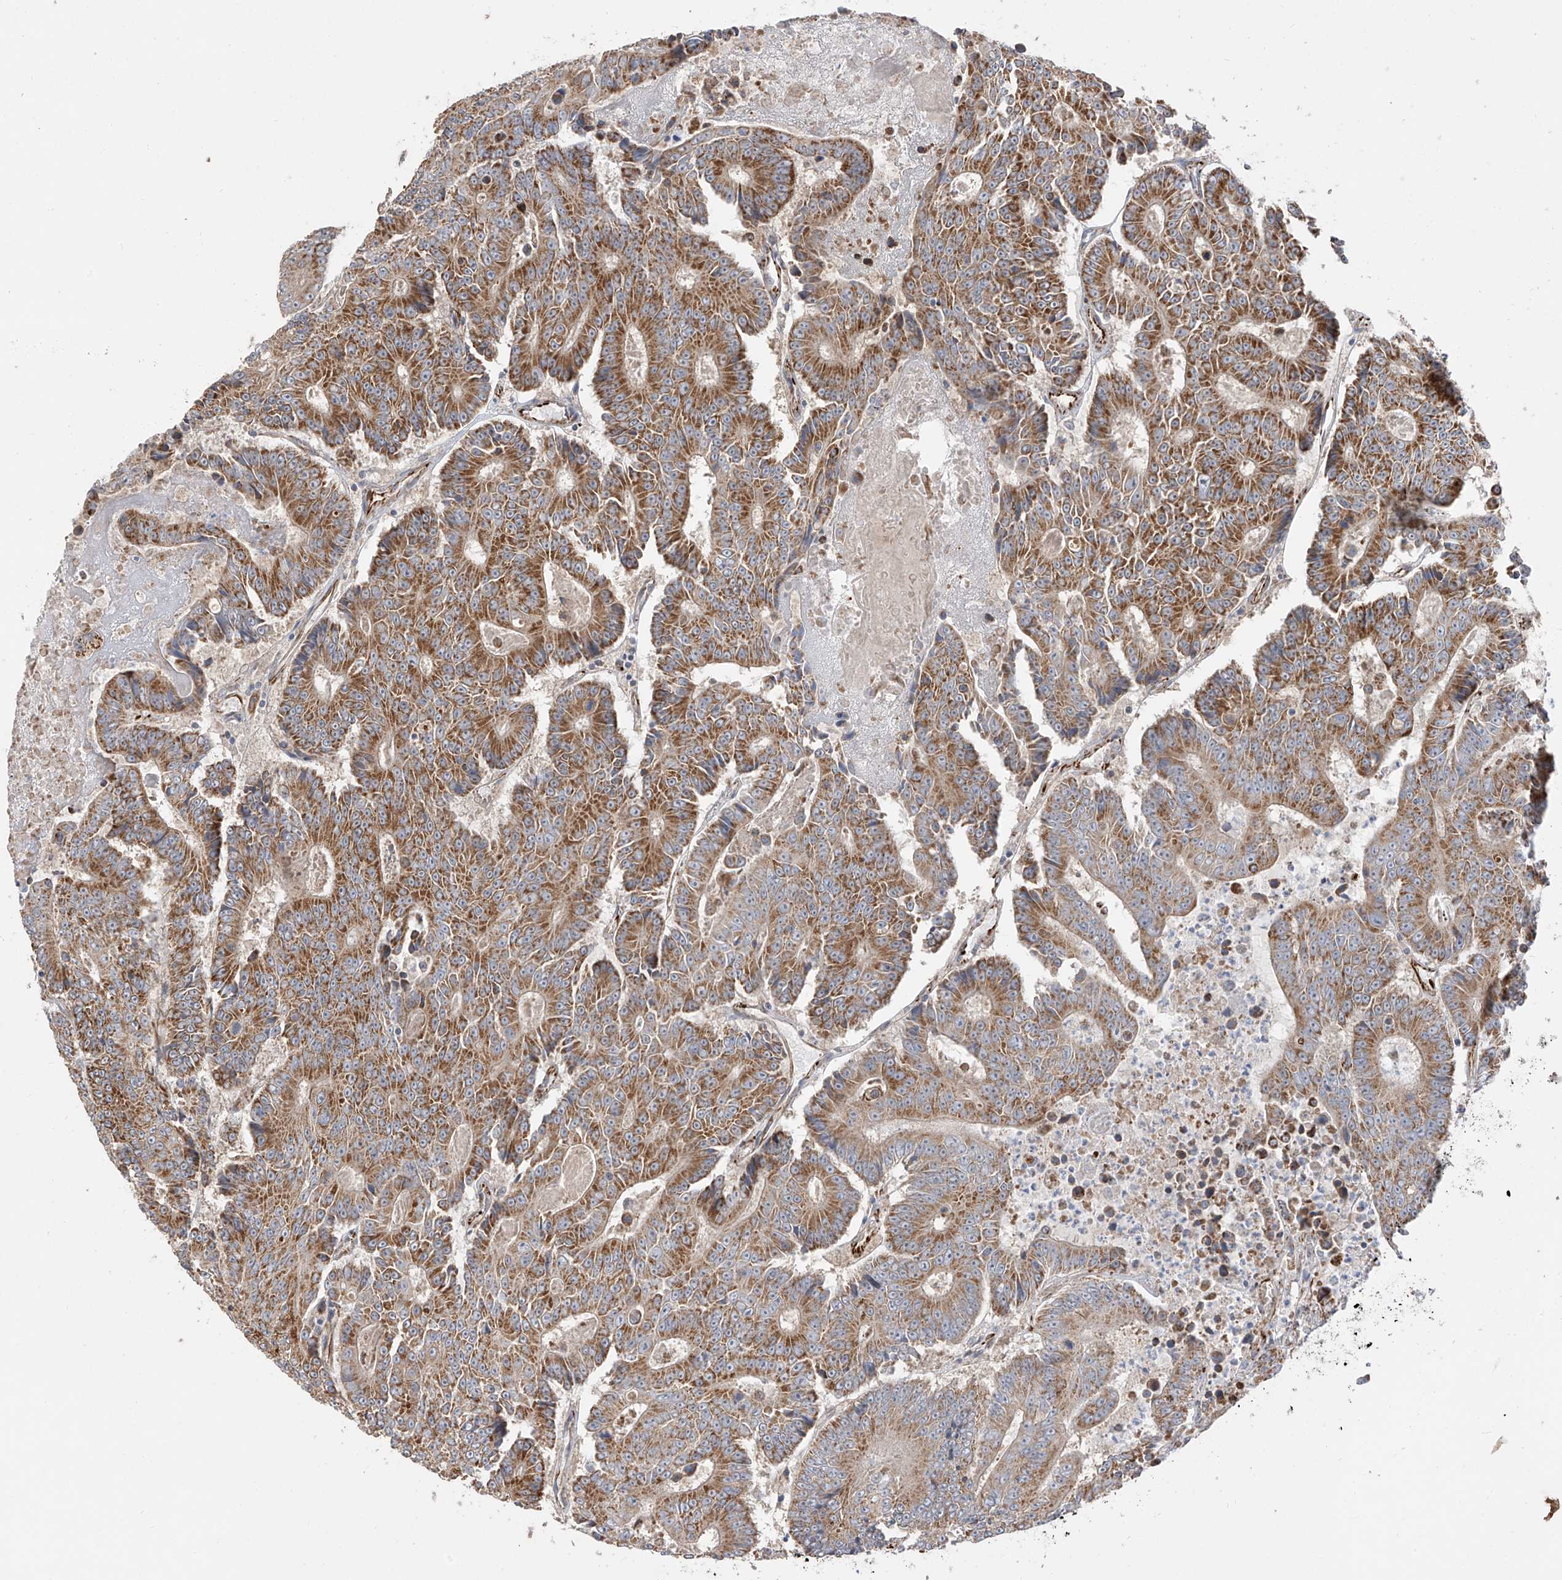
{"staining": {"intensity": "moderate", "quantity": ">75%", "location": "cytoplasmic/membranous"}, "tissue": "colorectal cancer", "cell_type": "Tumor cells", "image_type": "cancer", "snomed": [{"axis": "morphology", "description": "Adenocarcinoma, NOS"}, {"axis": "topography", "description": "Colon"}], "caption": "Moderate cytoplasmic/membranous protein staining is appreciated in about >75% of tumor cells in colorectal cancer (adenocarcinoma). (DAB IHC with brightfield microscopy, high magnification).", "gene": "DCDC2", "patient": {"sex": "male", "age": 83}}